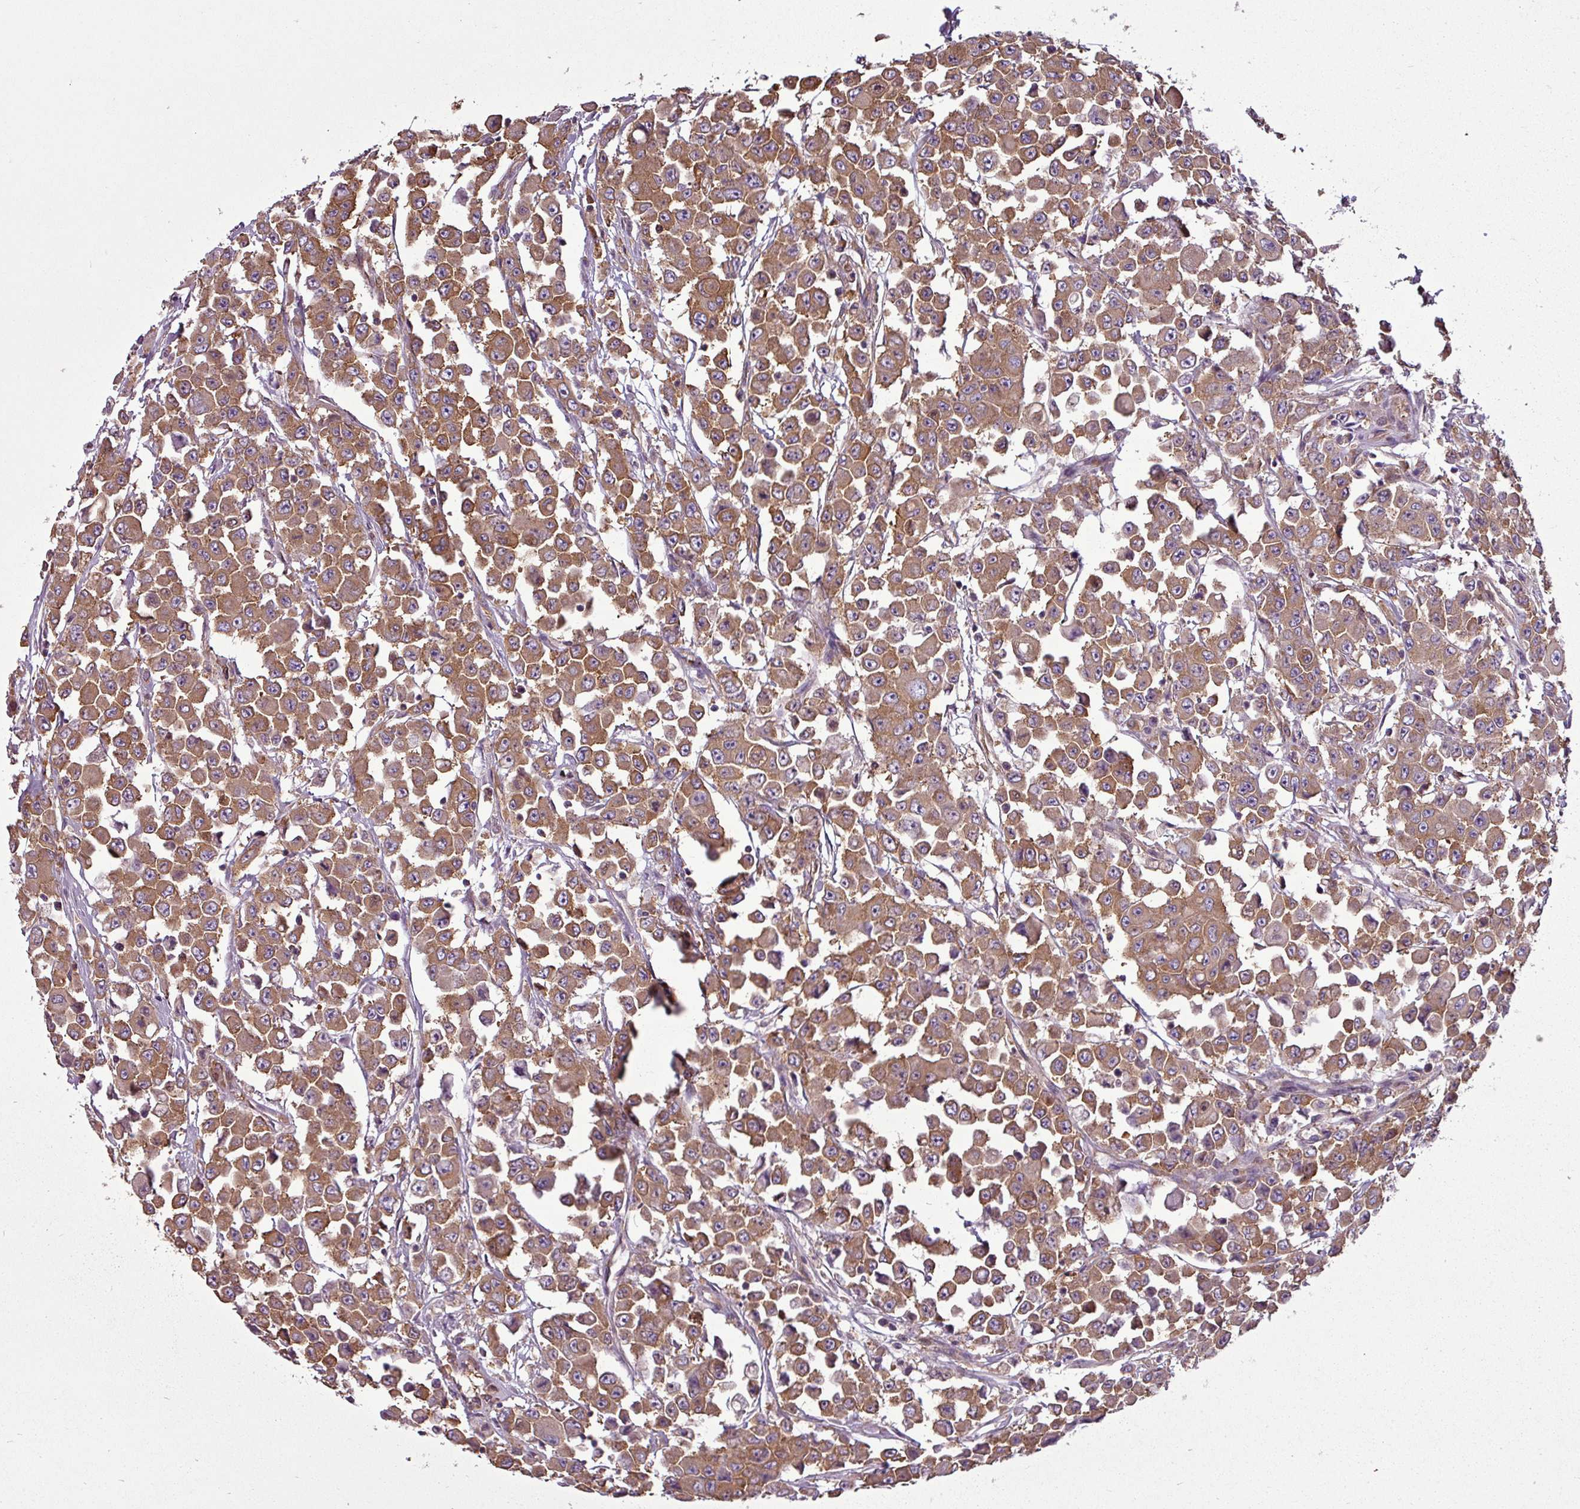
{"staining": {"intensity": "moderate", "quantity": ">75%", "location": "cytoplasmic/membranous"}, "tissue": "colorectal cancer", "cell_type": "Tumor cells", "image_type": "cancer", "snomed": [{"axis": "morphology", "description": "Adenocarcinoma, NOS"}, {"axis": "topography", "description": "Colon"}], "caption": "IHC photomicrograph of colorectal cancer (adenocarcinoma) stained for a protein (brown), which shows medium levels of moderate cytoplasmic/membranous positivity in about >75% of tumor cells.", "gene": "PACSIN2", "patient": {"sex": "male", "age": 51}}